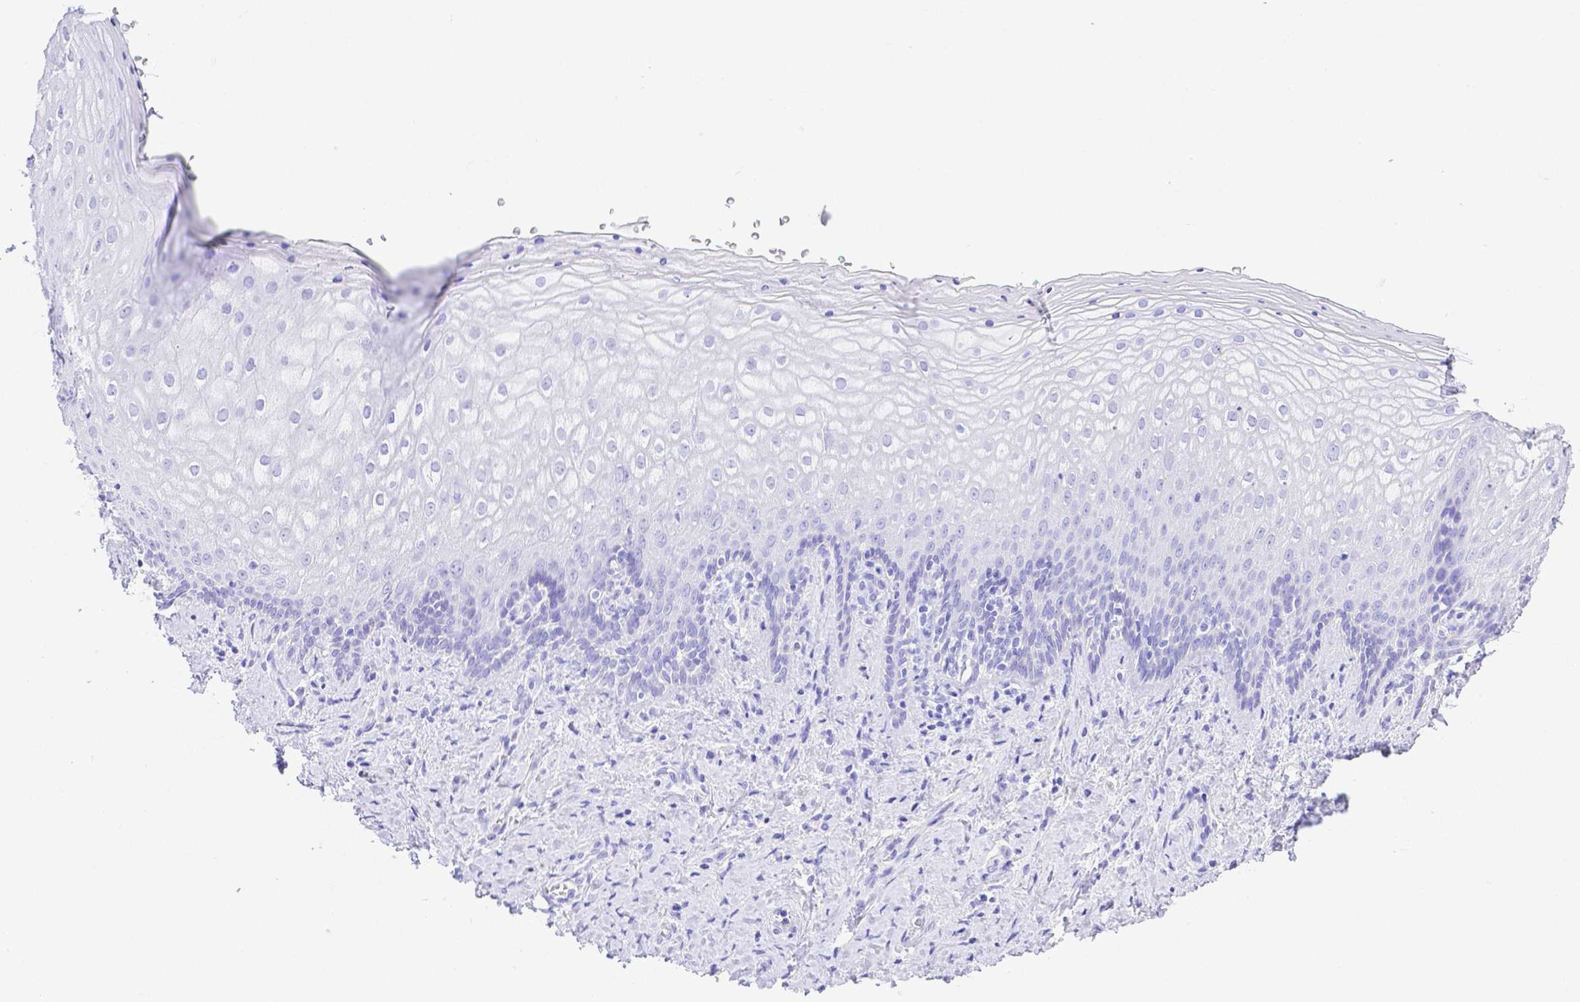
{"staining": {"intensity": "negative", "quantity": "none", "location": "none"}, "tissue": "vagina", "cell_type": "Squamous epithelial cells", "image_type": "normal", "snomed": [{"axis": "morphology", "description": "Normal tissue, NOS"}, {"axis": "topography", "description": "Vagina"}], "caption": "Immunohistochemistry (IHC) image of benign human vagina stained for a protein (brown), which demonstrates no staining in squamous epithelial cells.", "gene": "SMR3A", "patient": {"sex": "female", "age": 42}}